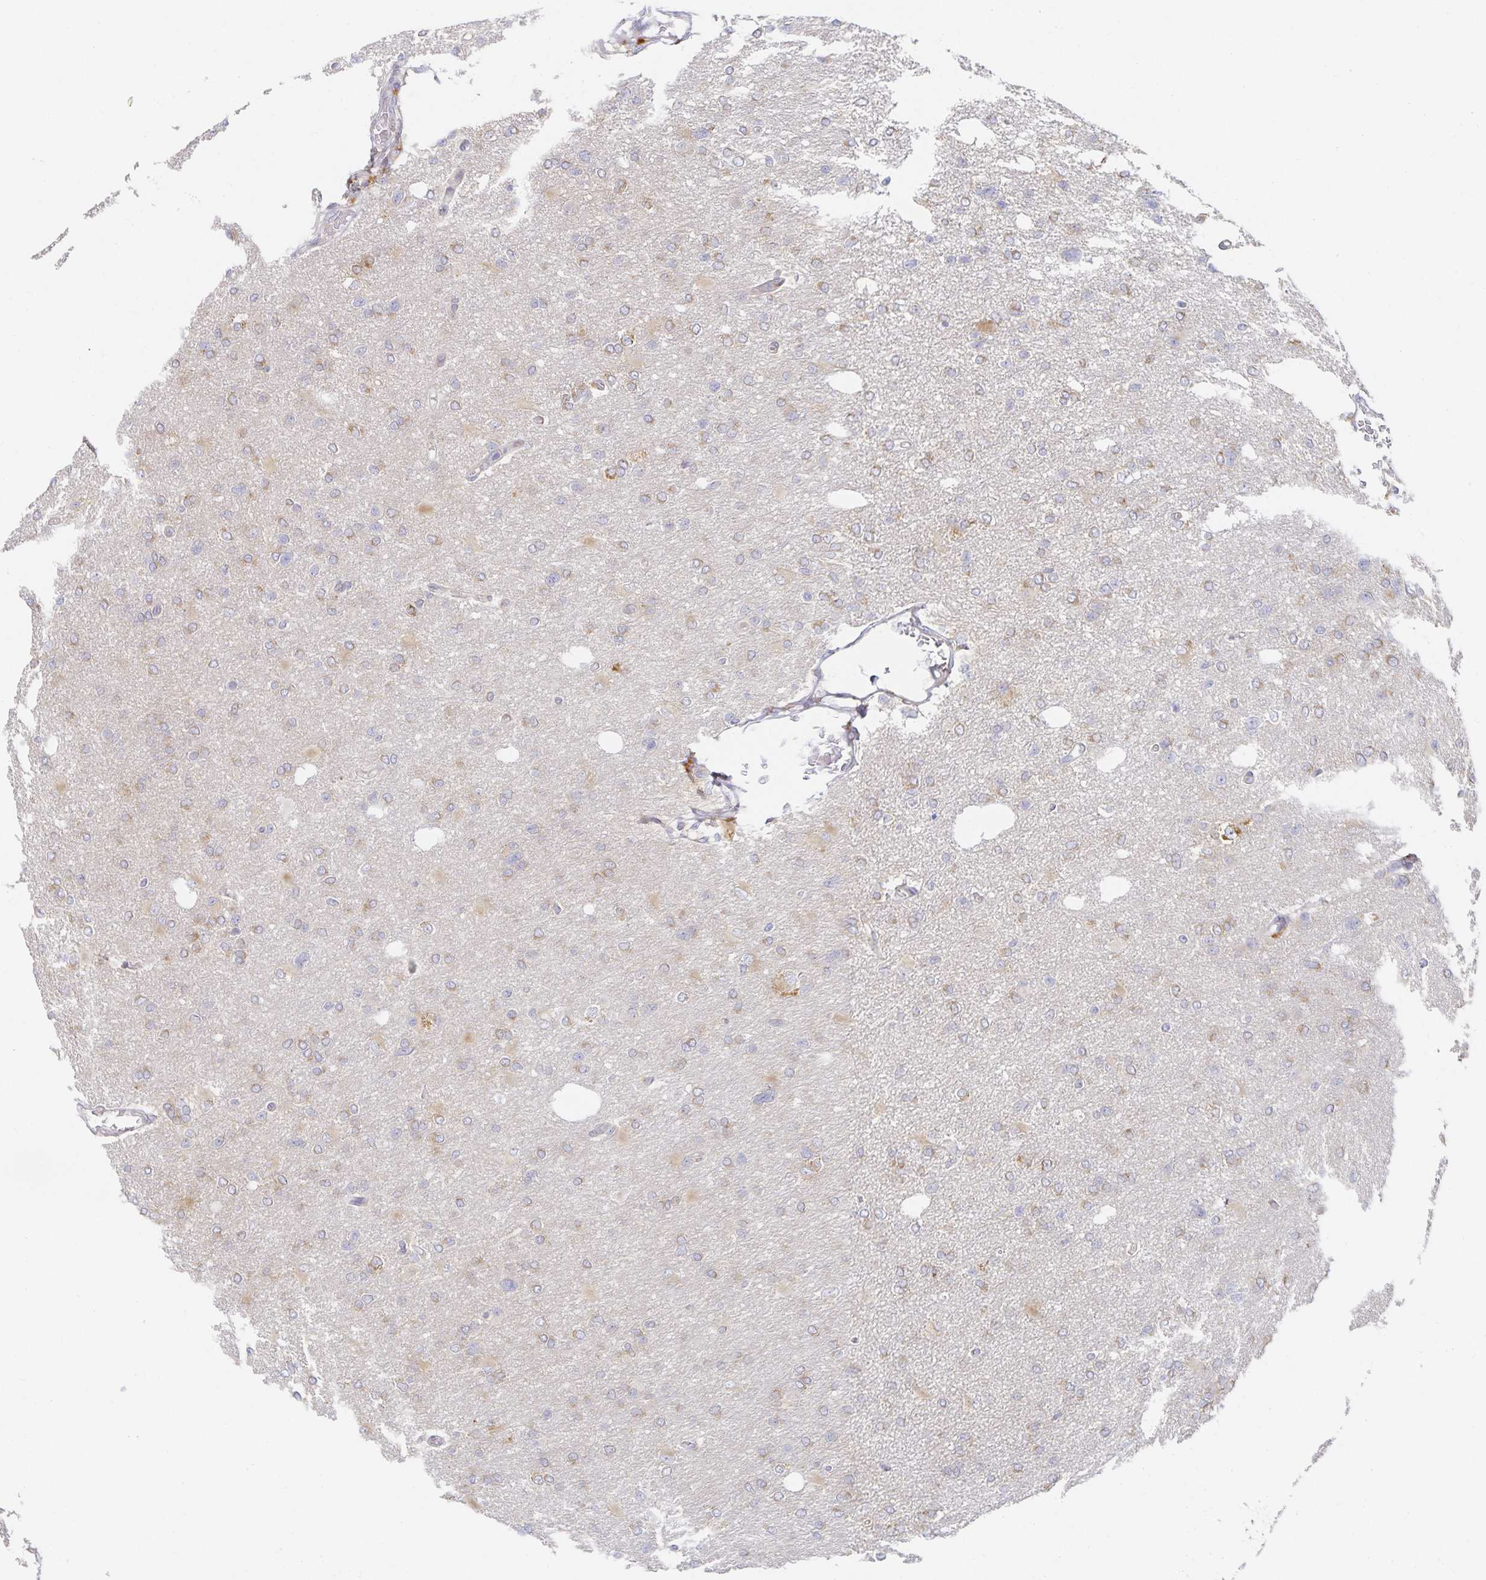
{"staining": {"intensity": "negative", "quantity": "none", "location": "none"}, "tissue": "glioma", "cell_type": "Tumor cells", "image_type": "cancer", "snomed": [{"axis": "morphology", "description": "Glioma, malignant, Low grade"}, {"axis": "topography", "description": "Brain"}], "caption": "This micrograph is of glioma stained with immunohistochemistry (IHC) to label a protein in brown with the nuclei are counter-stained blue. There is no expression in tumor cells.", "gene": "NOMO1", "patient": {"sex": "male", "age": 26}}